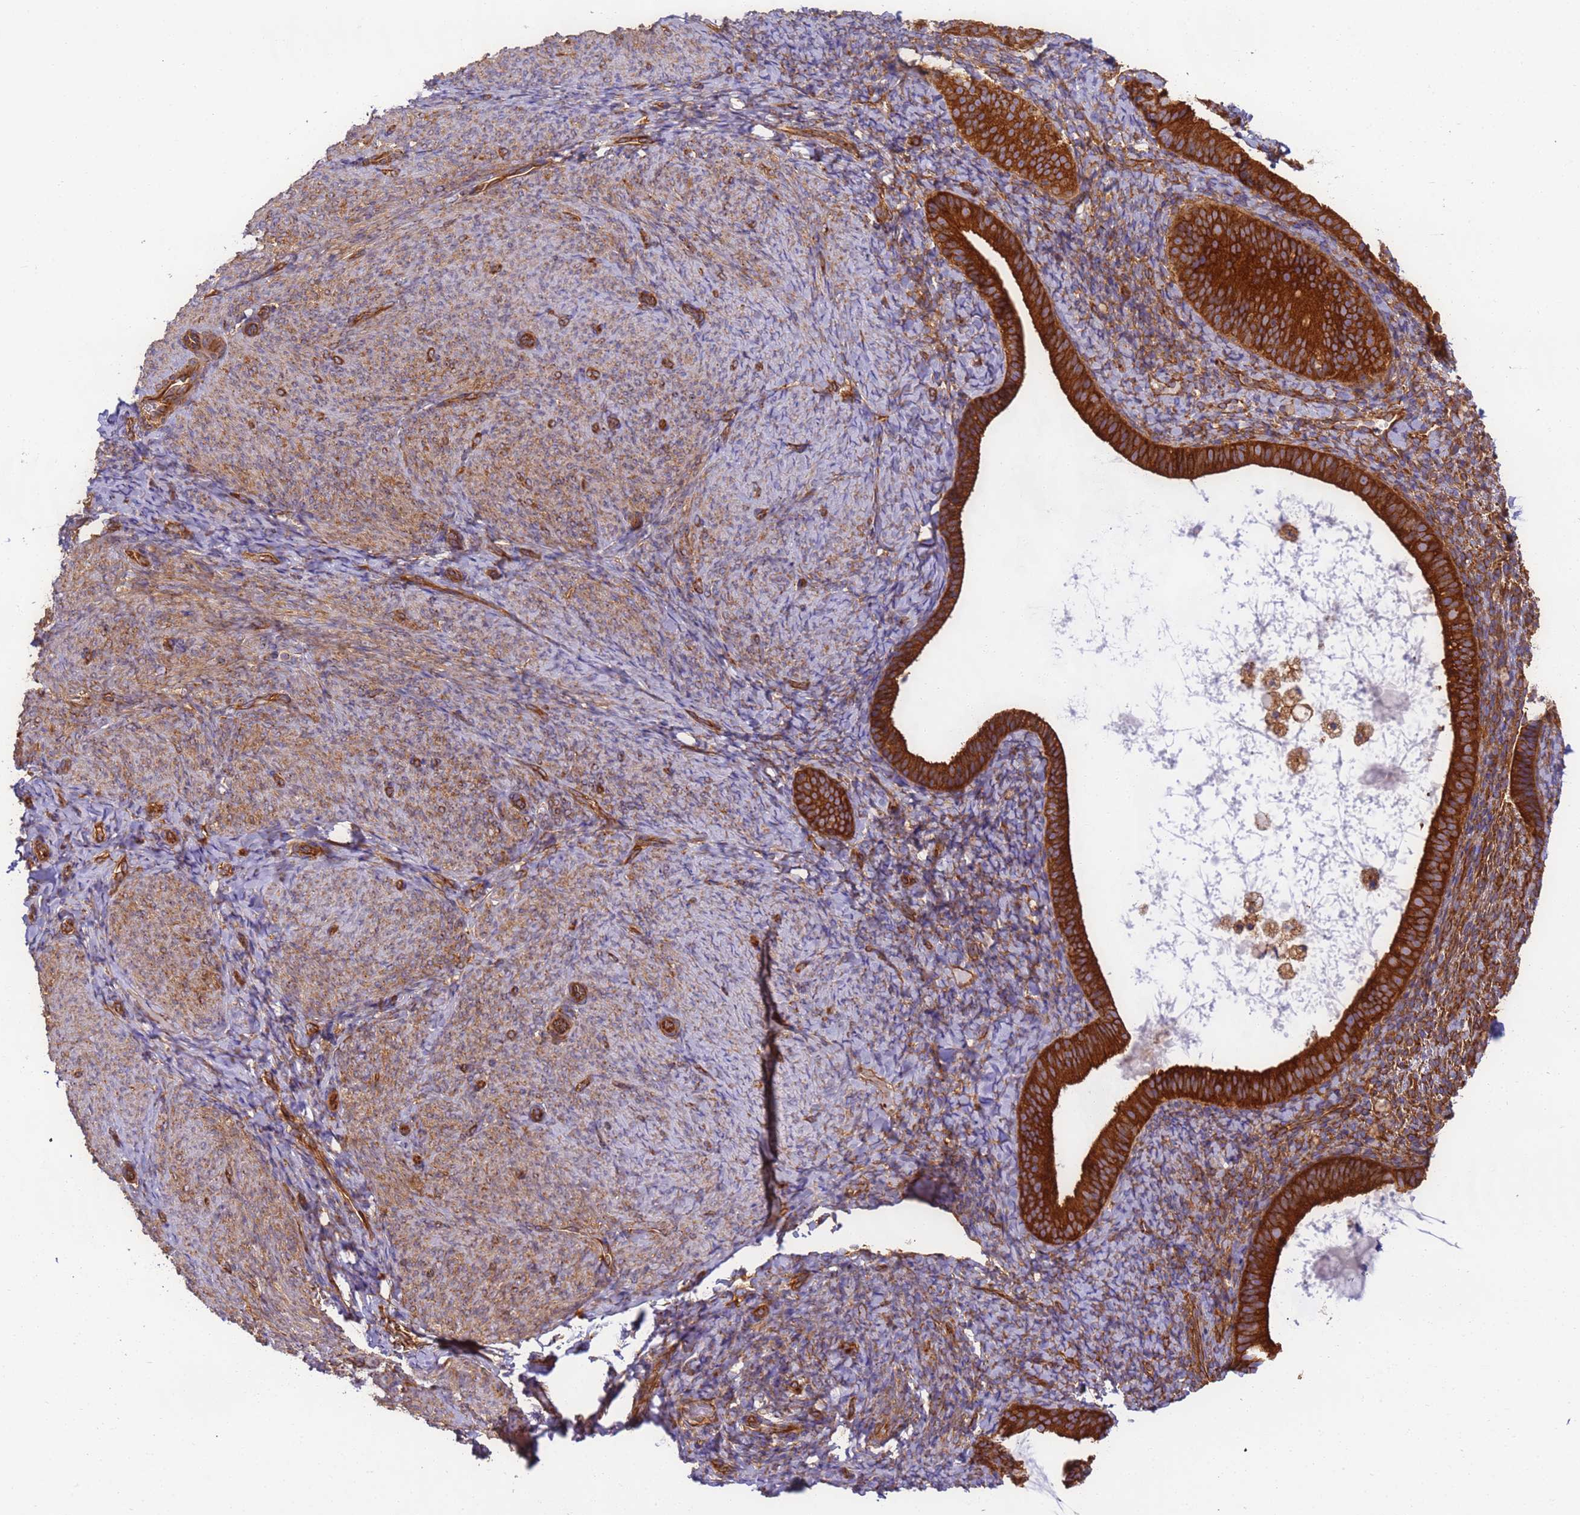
{"staining": {"intensity": "moderate", "quantity": "25%-75%", "location": "cytoplasmic/membranous"}, "tissue": "endometrium", "cell_type": "Cells in endometrial stroma", "image_type": "normal", "snomed": [{"axis": "morphology", "description": "Normal tissue, NOS"}, {"axis": "topography", "description": "Endometrium"}], "caption": "The histopathology image demonstrates staining of unremarkable endometrium, revealing moderate cytoplasmic/membranous protein positivity (brown color) within cells in endometrial stroma.", "gene": "DYNC1I2", "patient": {"sex": "female", "age": 65}}